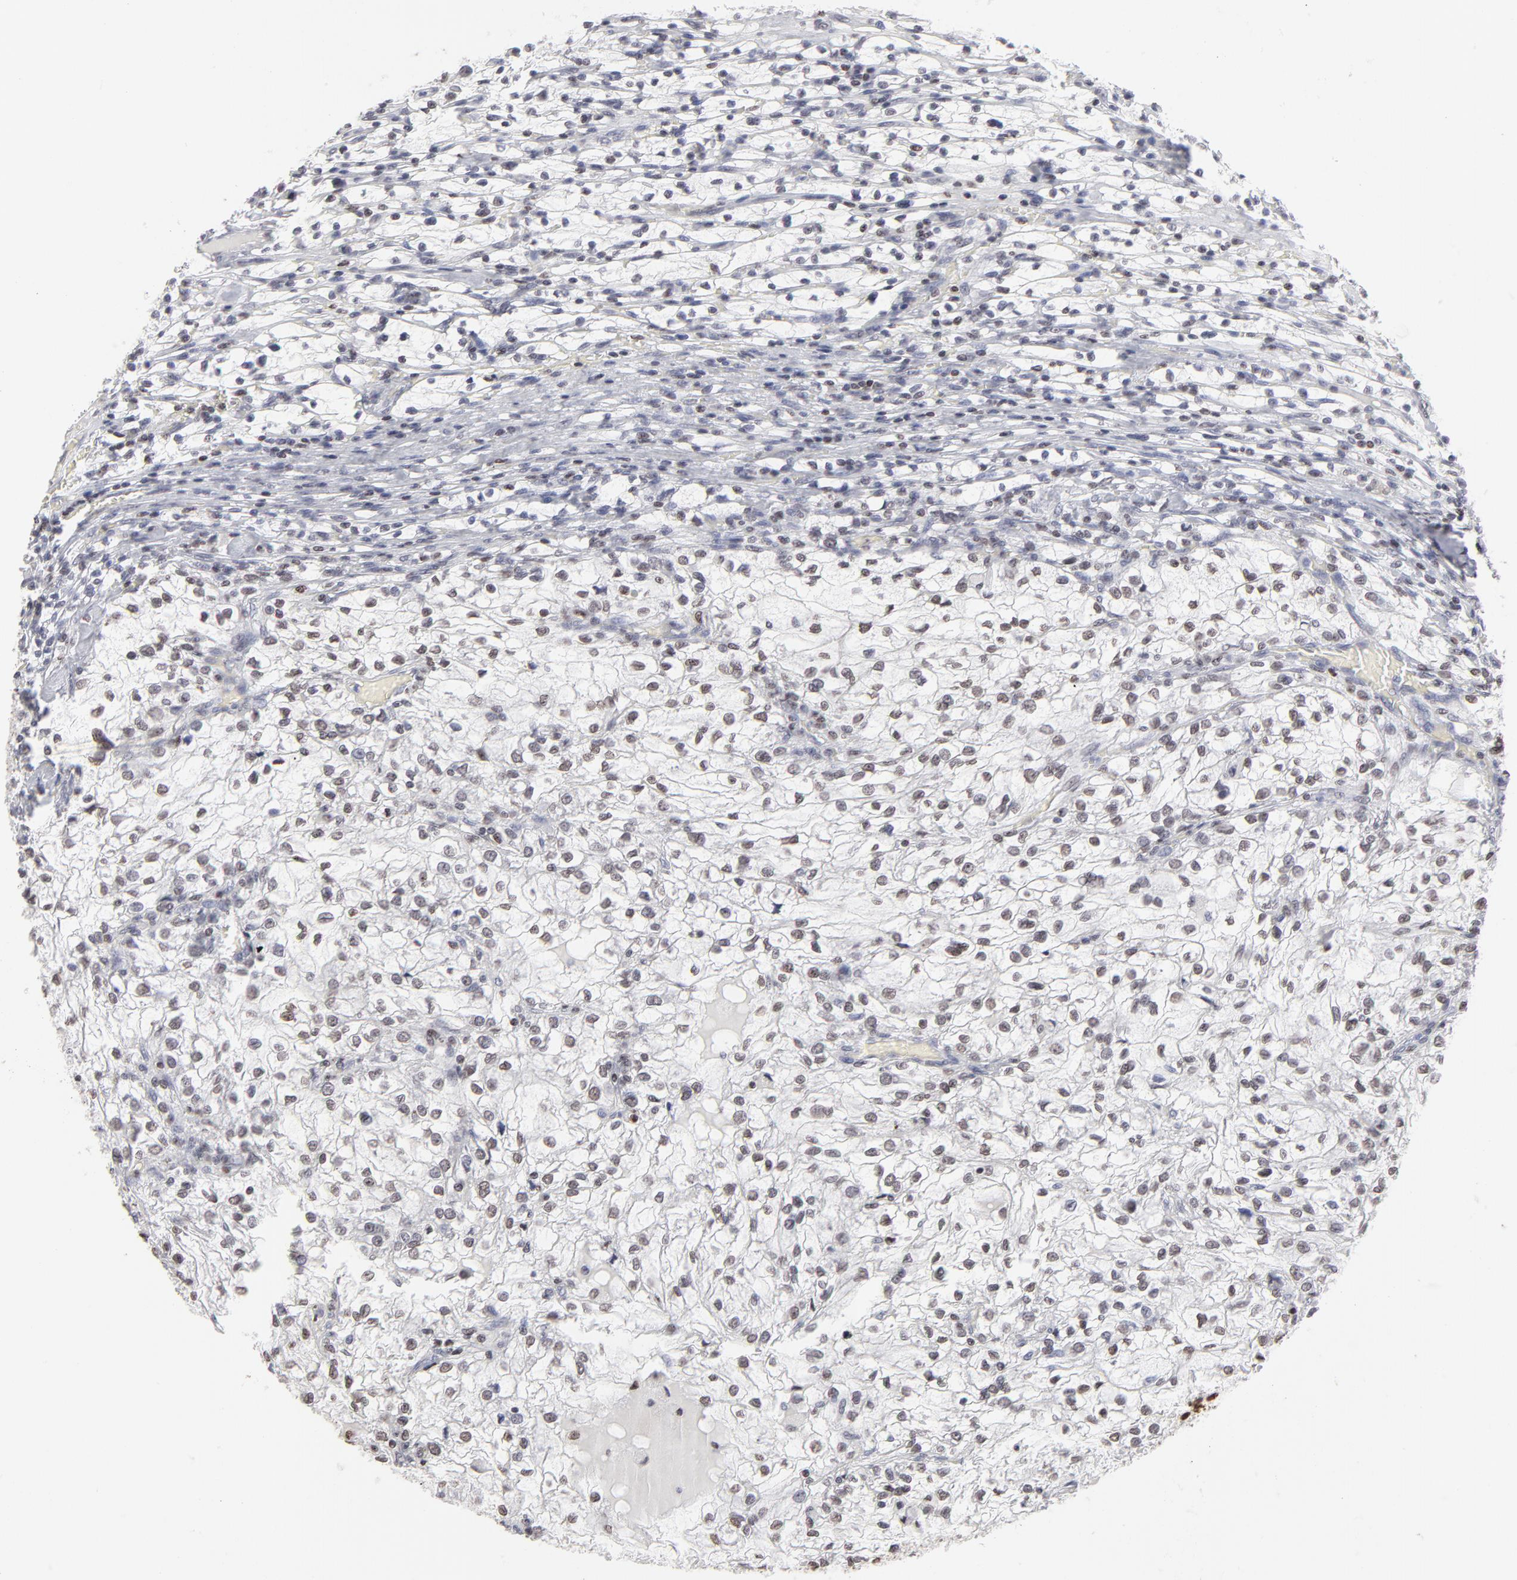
{"staining": {"intensity": "weak", "quantity": "<25%", "location": "nuclear"}, "tissue": "renal cancer", "cell_type": "Tumor cells", "image_type": "cancer", "snomed": [{"axis": "morphology", "description": "Adenocarcinoma, NOS"}, {"axis": "topography", "description": "Kidney"}], "caption": "Human adenocarcinoma (renal) stained for a protein using IHC demonstrates no expression in tumor cells.", "gene": "PARP1", "patient": {"sex": "female", "age": 83}}